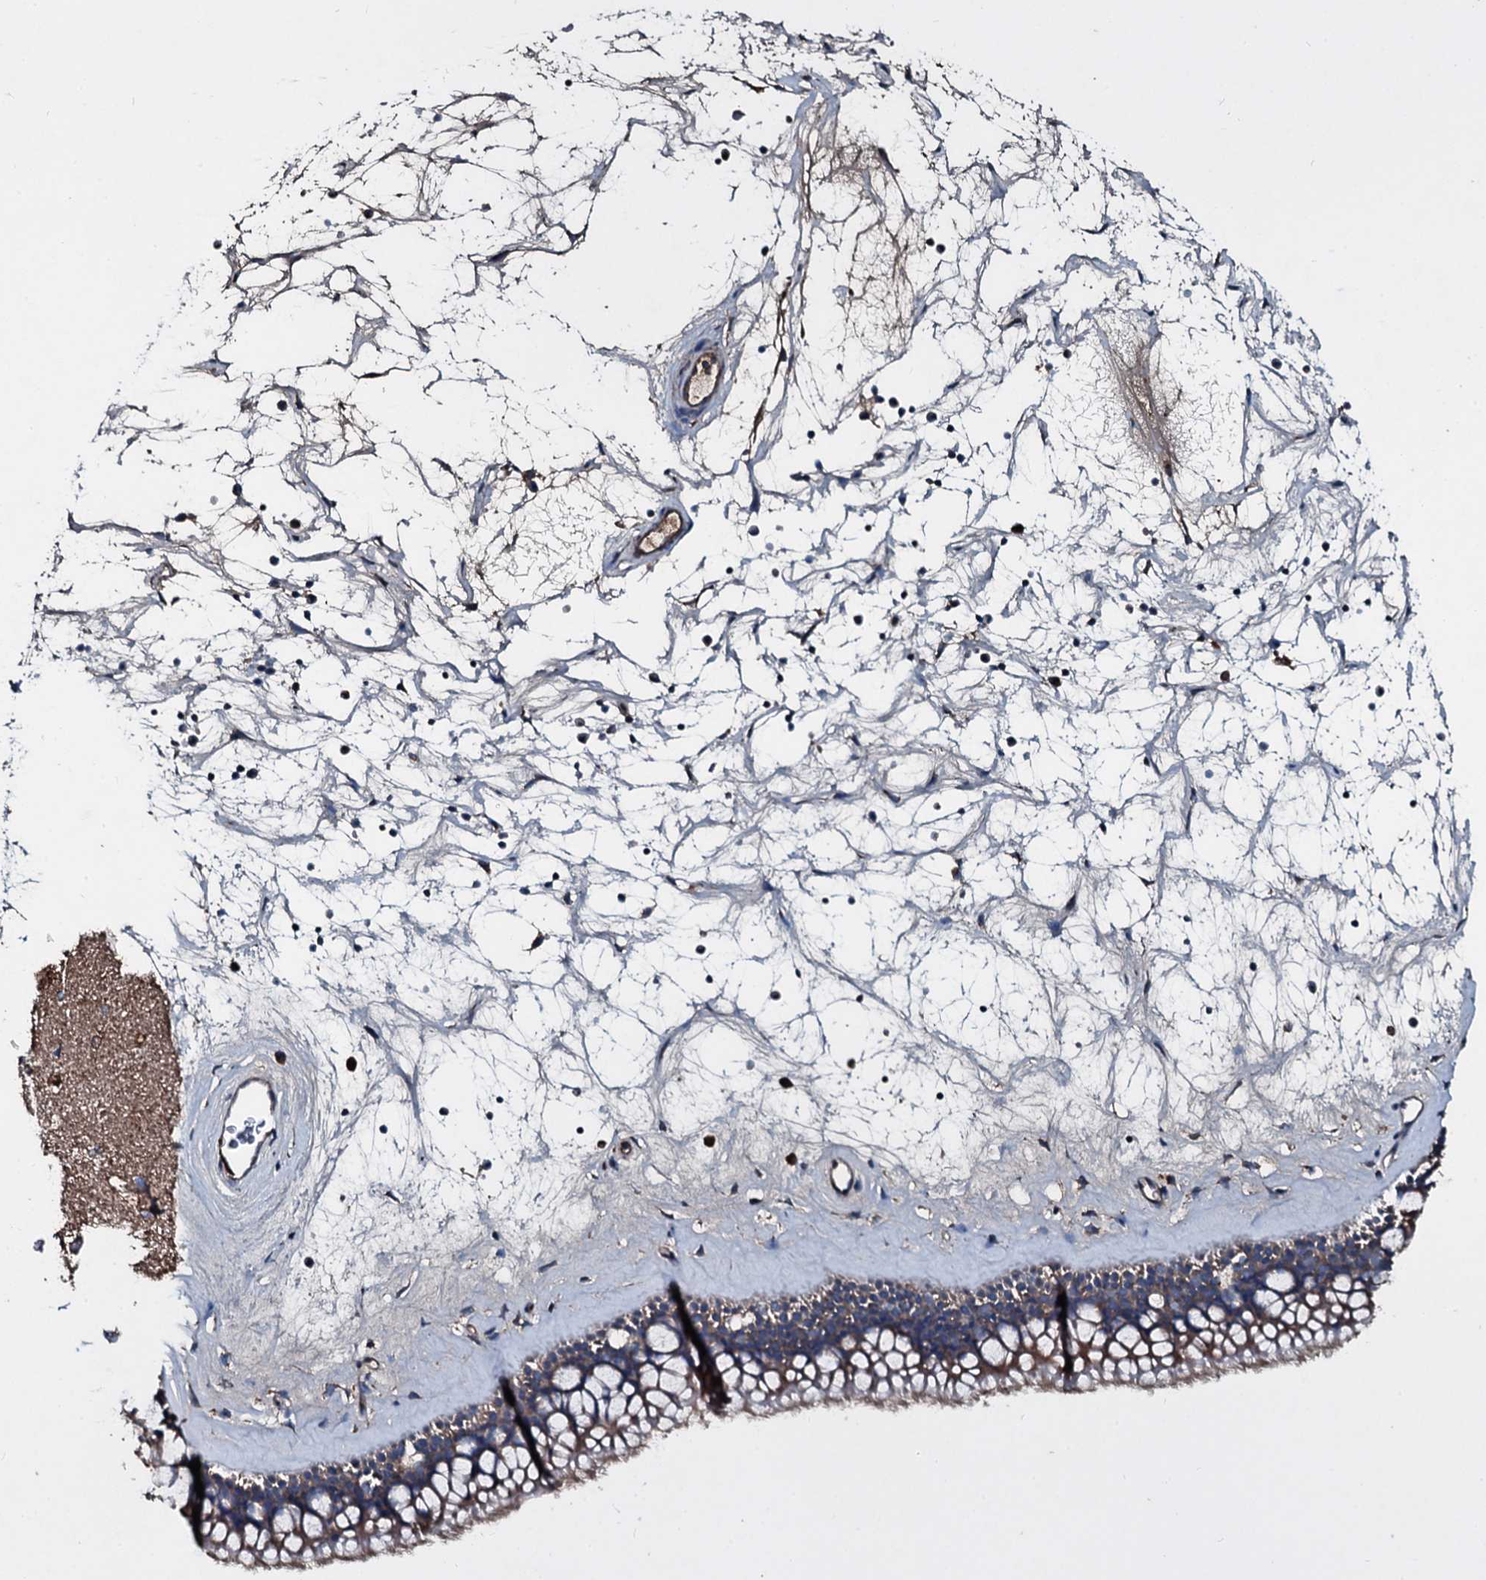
{"staining": {"intensity": "moderate", "quantity": "25%-75%", "location": "cytoplasmic/membranous"}, "tissue": "nasopharynx", "cell_type": "Respiratory epithelial cells", "image_type": "normal", "snomed": [{"axis": "morphology", "description": "Normal tissue, NOS"}, {"axis": "topography", "description": "Nasopharynx"}], "caption": "Moderate cytoplasmic/membranous staining is present in approximately 25%-75% of respiratory epithelial cells in unremarkable nasopharynx.", "gene": "ACSS3", "patient": {"sex": "male", "age": 64}}